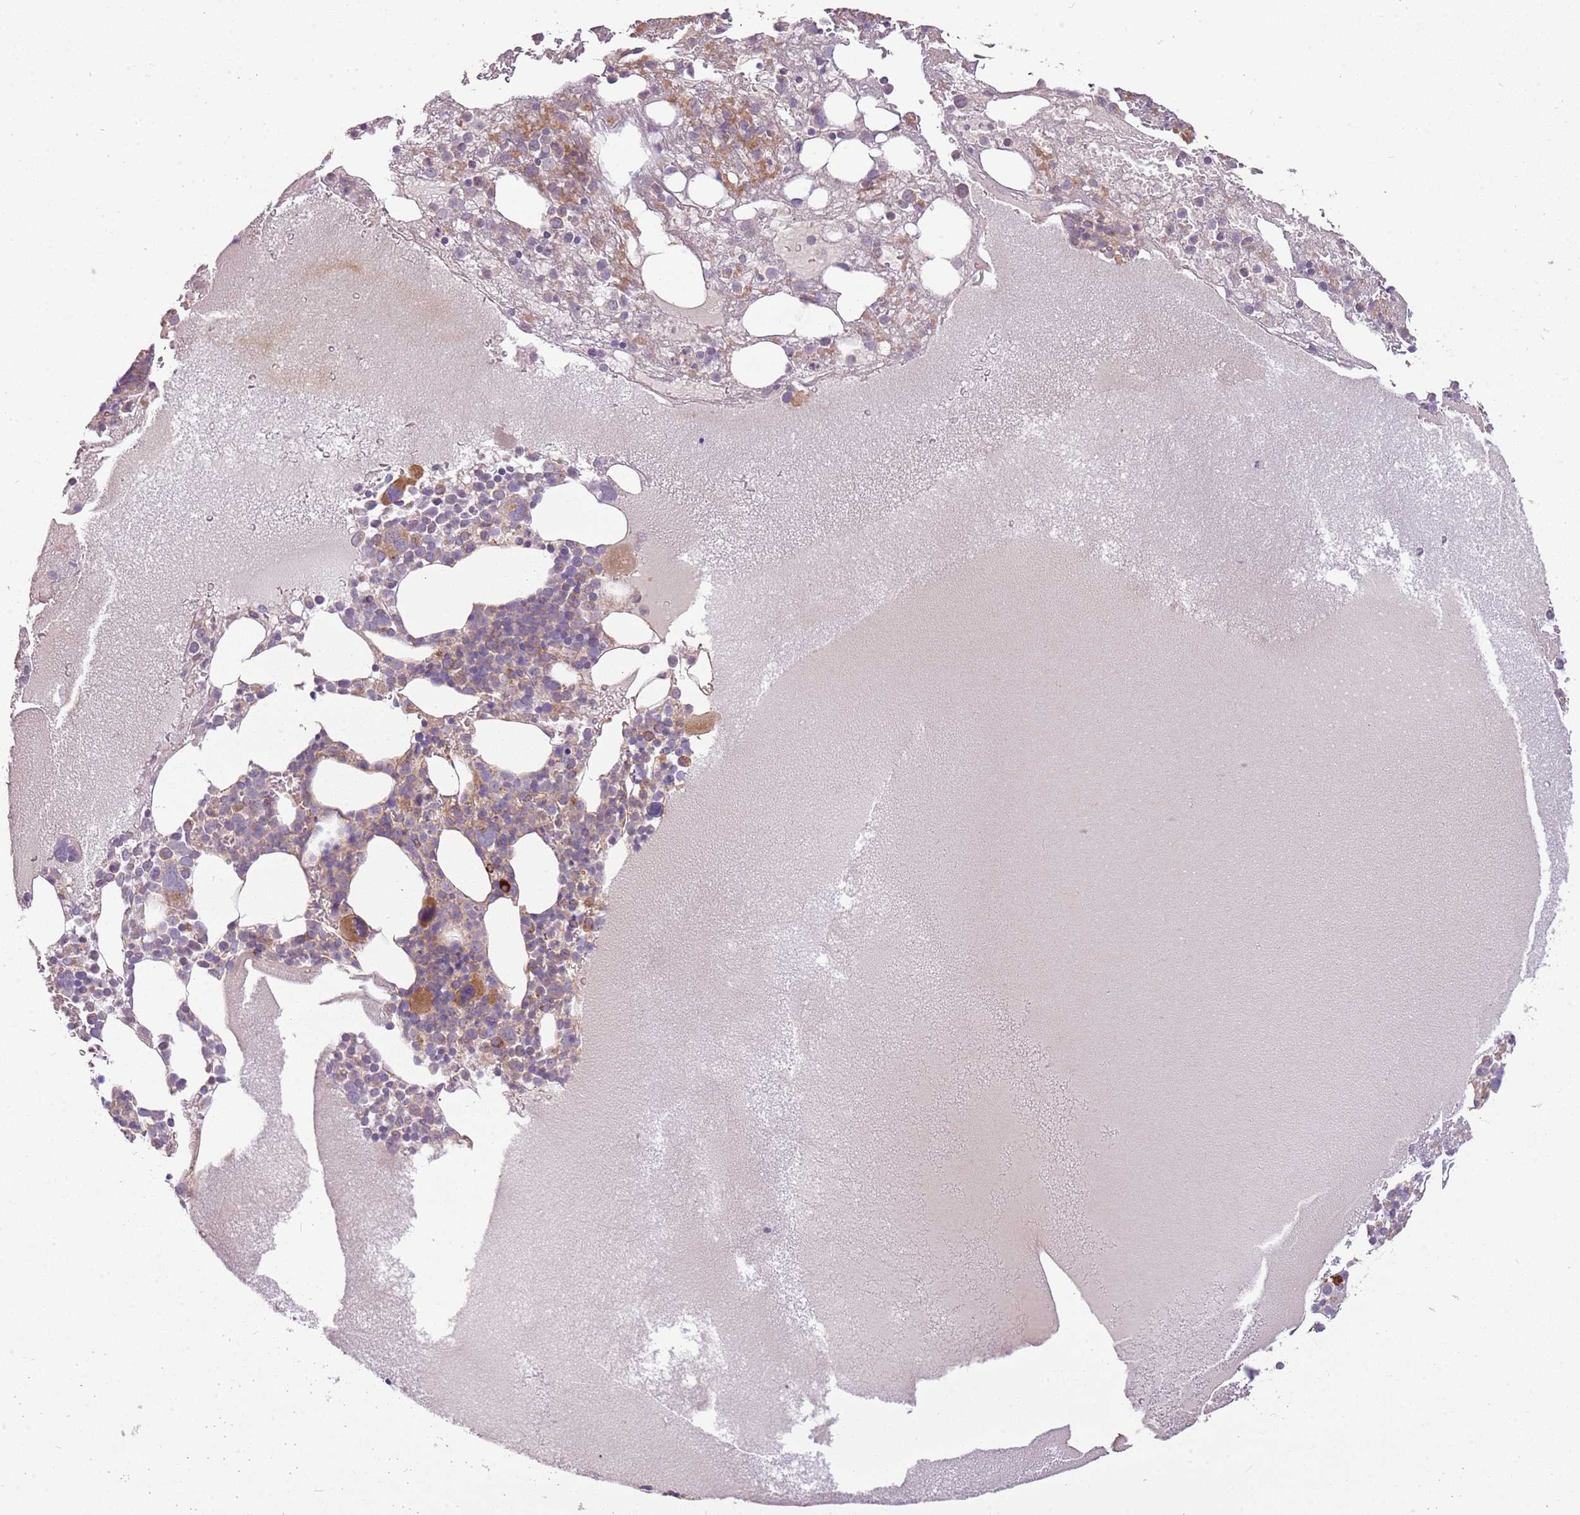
{"staining": {"intensity": "moderate", "quantity": "<25%", "location": "cytoplasmic/membranous"}, "tissue": "bone marrow", "cell_type": "Hematopoietic cells", "image_type": "normal", "snomed": [{"axis": "morphology", "description": "Normal tissue, NOS"}, {"axis": "topography", "description": "Bone marrow"}], "caption": "Immunohistochemistry (DAB (3,3'-diaminobenzidine)) staining of benign human bone marrow shows moderate cytoplasmic/membranous protein expression in about <25% of hematopoietic cells.", "gene": "RNF128", "patient": {"sex": "male", "age": 61}}